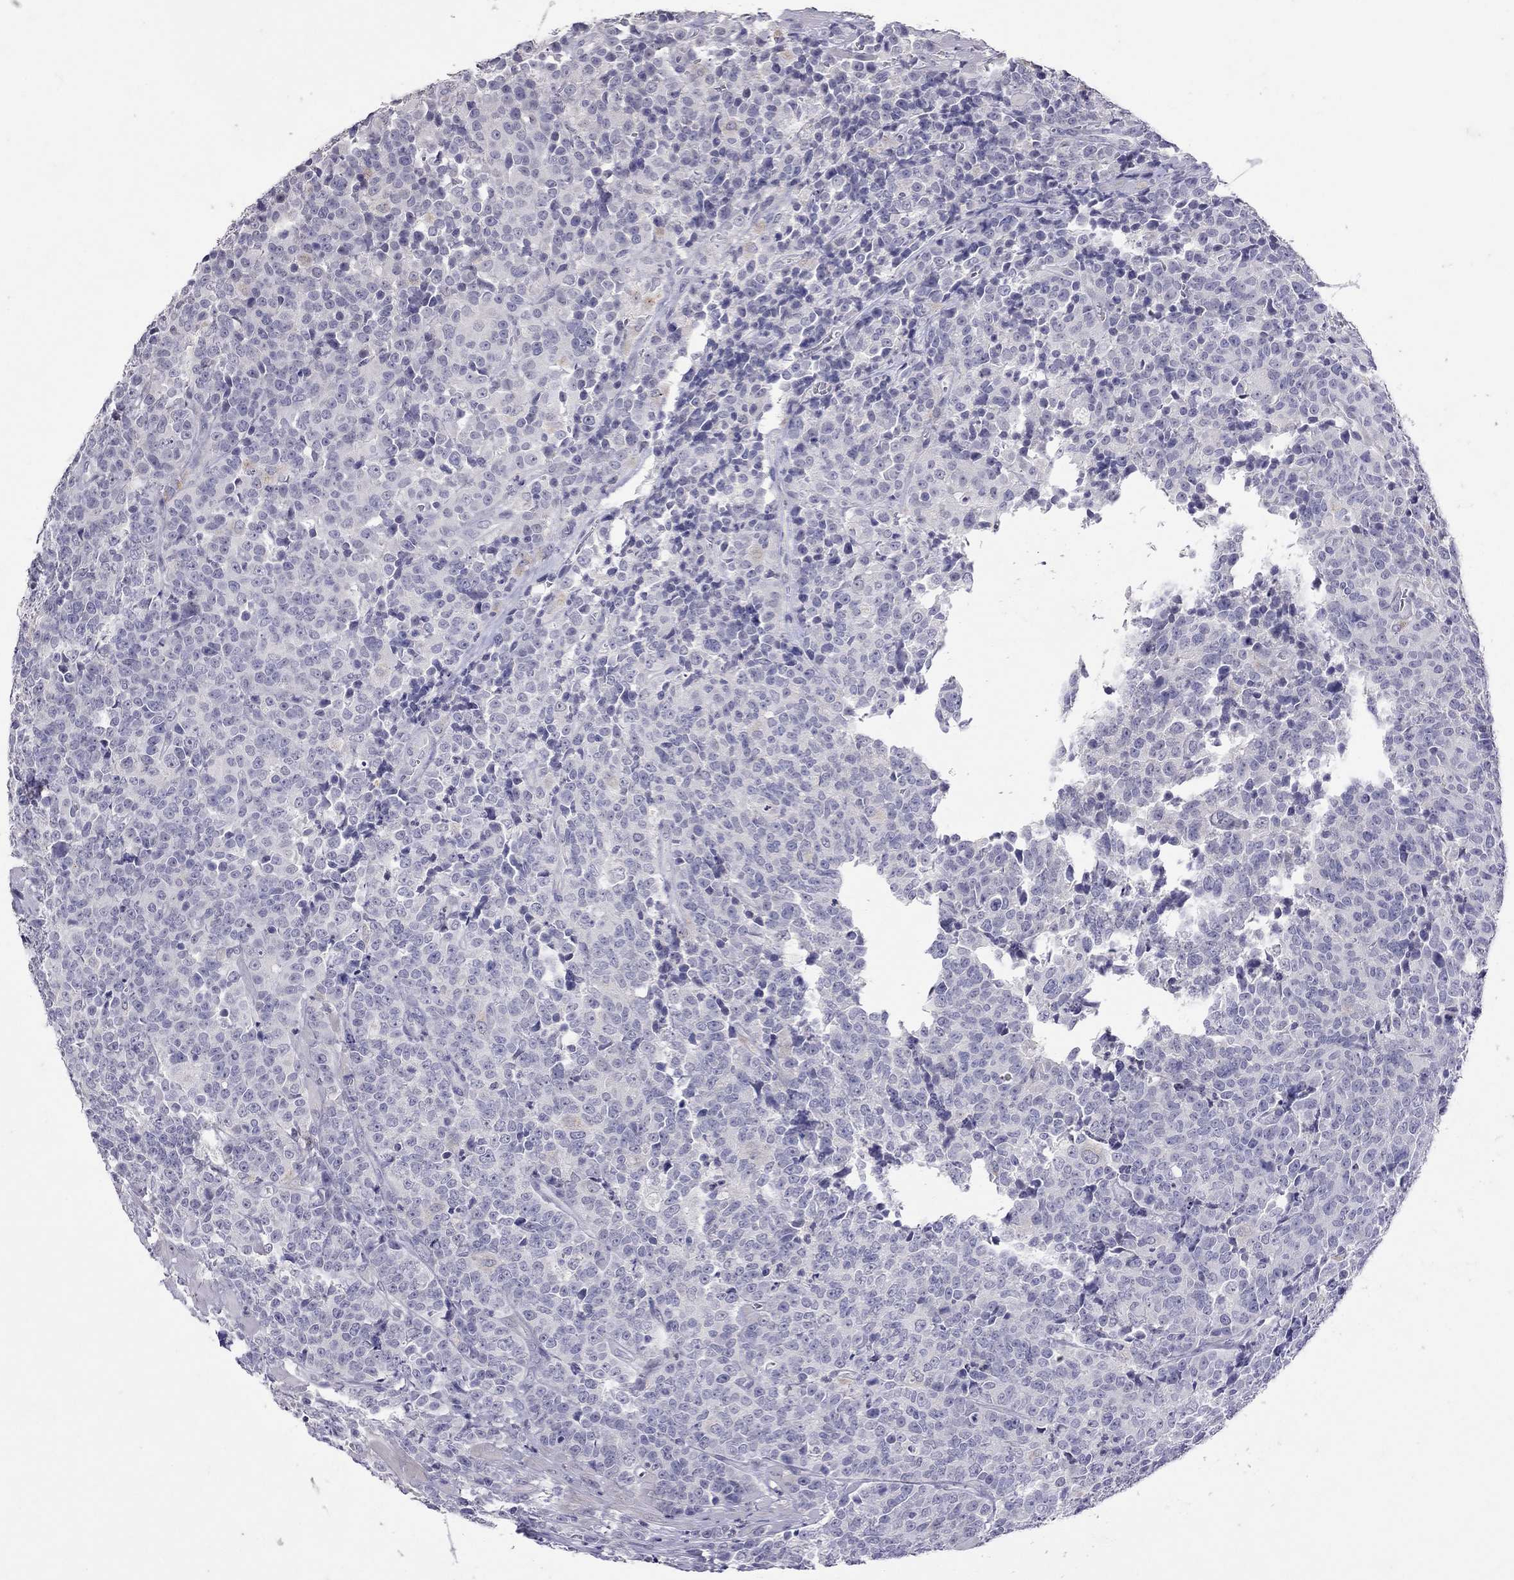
{"staining": {"intensity": "negative", "quantity": "none", "location": "none"}, "tissue": "prostate cancer", "cell_type": "Tumor cells", "image_type": "cancer", "snomed": [{"axis": "morphology", "description": "Adenocarcinoma, NOS"}, {"axis": "topography", "description": "Prostate"}], "caption": "IHC histopathology image of neoplastic tissue: human prostate adenocarcinoma stained with DAB reveals no significant protein staining in tumor cells.", "gene": "SLAMF1", "patient": {"sex": "male", "age": 67}}